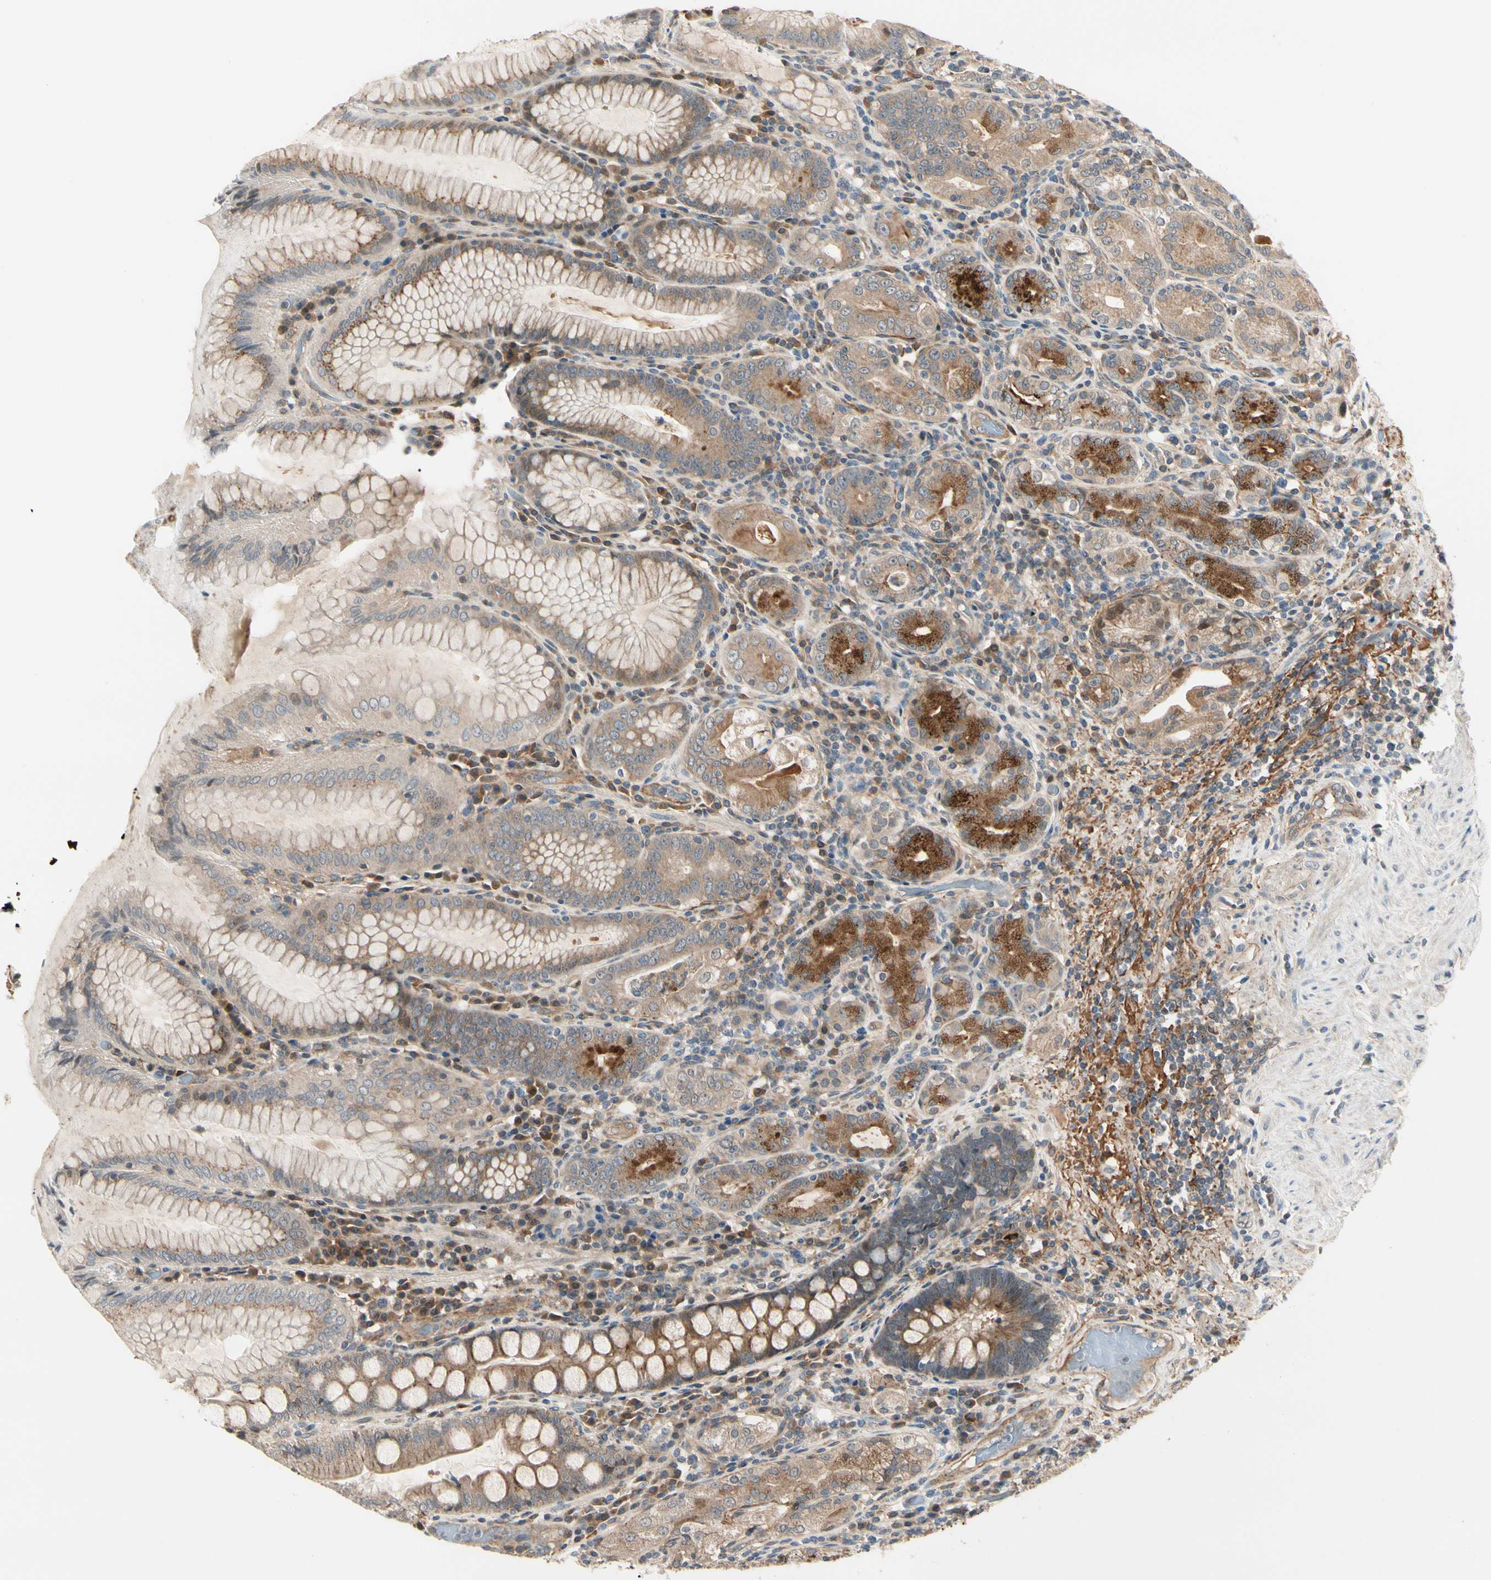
{"staining": {"intensity": "moderate", "quantity": ">75%", "location": "cytoplasmic/membranous"}, "tissue": "stomach", "cell_type": "Glandular cells", "image_type": "normal", "snomed": [{"axis": "morphology", "description": "Normal tissue, NOS"}, {"axis": "topography", "description": "Stomach, lower"}], "caption": "Stomach stained with IHC shows moderate cytoplasmic/membranous staining in about >75% of glandular cells.", "gene": "F2R", "patient": {"sex": "female", "age": 76}}